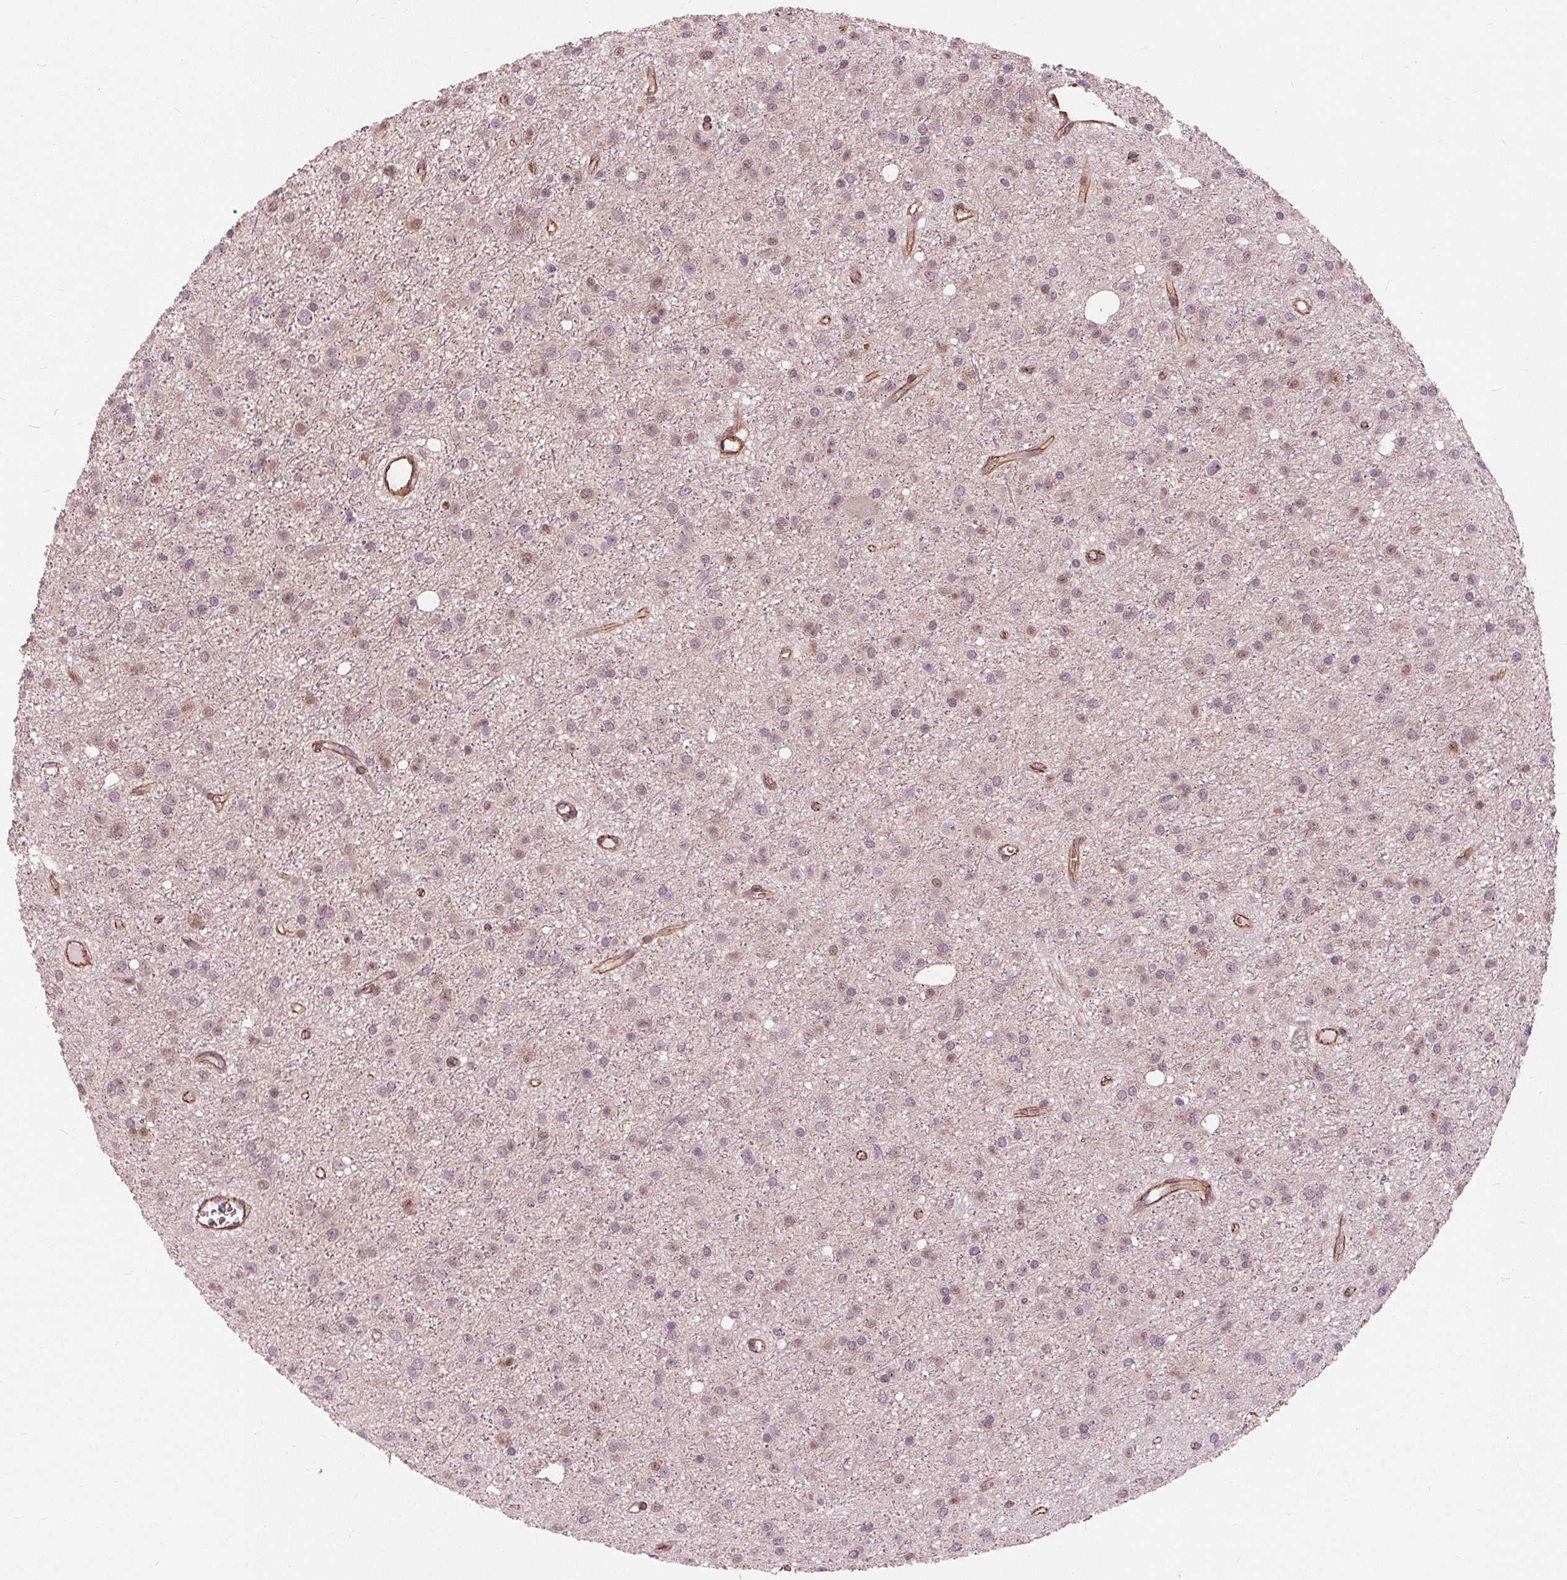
{"staining": {"intensity": "negative", "quantity": "none", "location": "none"}, "tissue": "glioma", "cell_type": "Tumor cells", "image_type": "cancer", "snomed": [{"axis": "morphology", "description": "Glioma, malignant, Low grade"}, {"axis": "topography", "description": "Brain"}], "caption": "High power microscopy photomicrograph of an IHC image of glioma, revealing no significant positivity in tumor cells.", "gene": "TXNIP", "patient": {"sex": "male", "age": 27}}